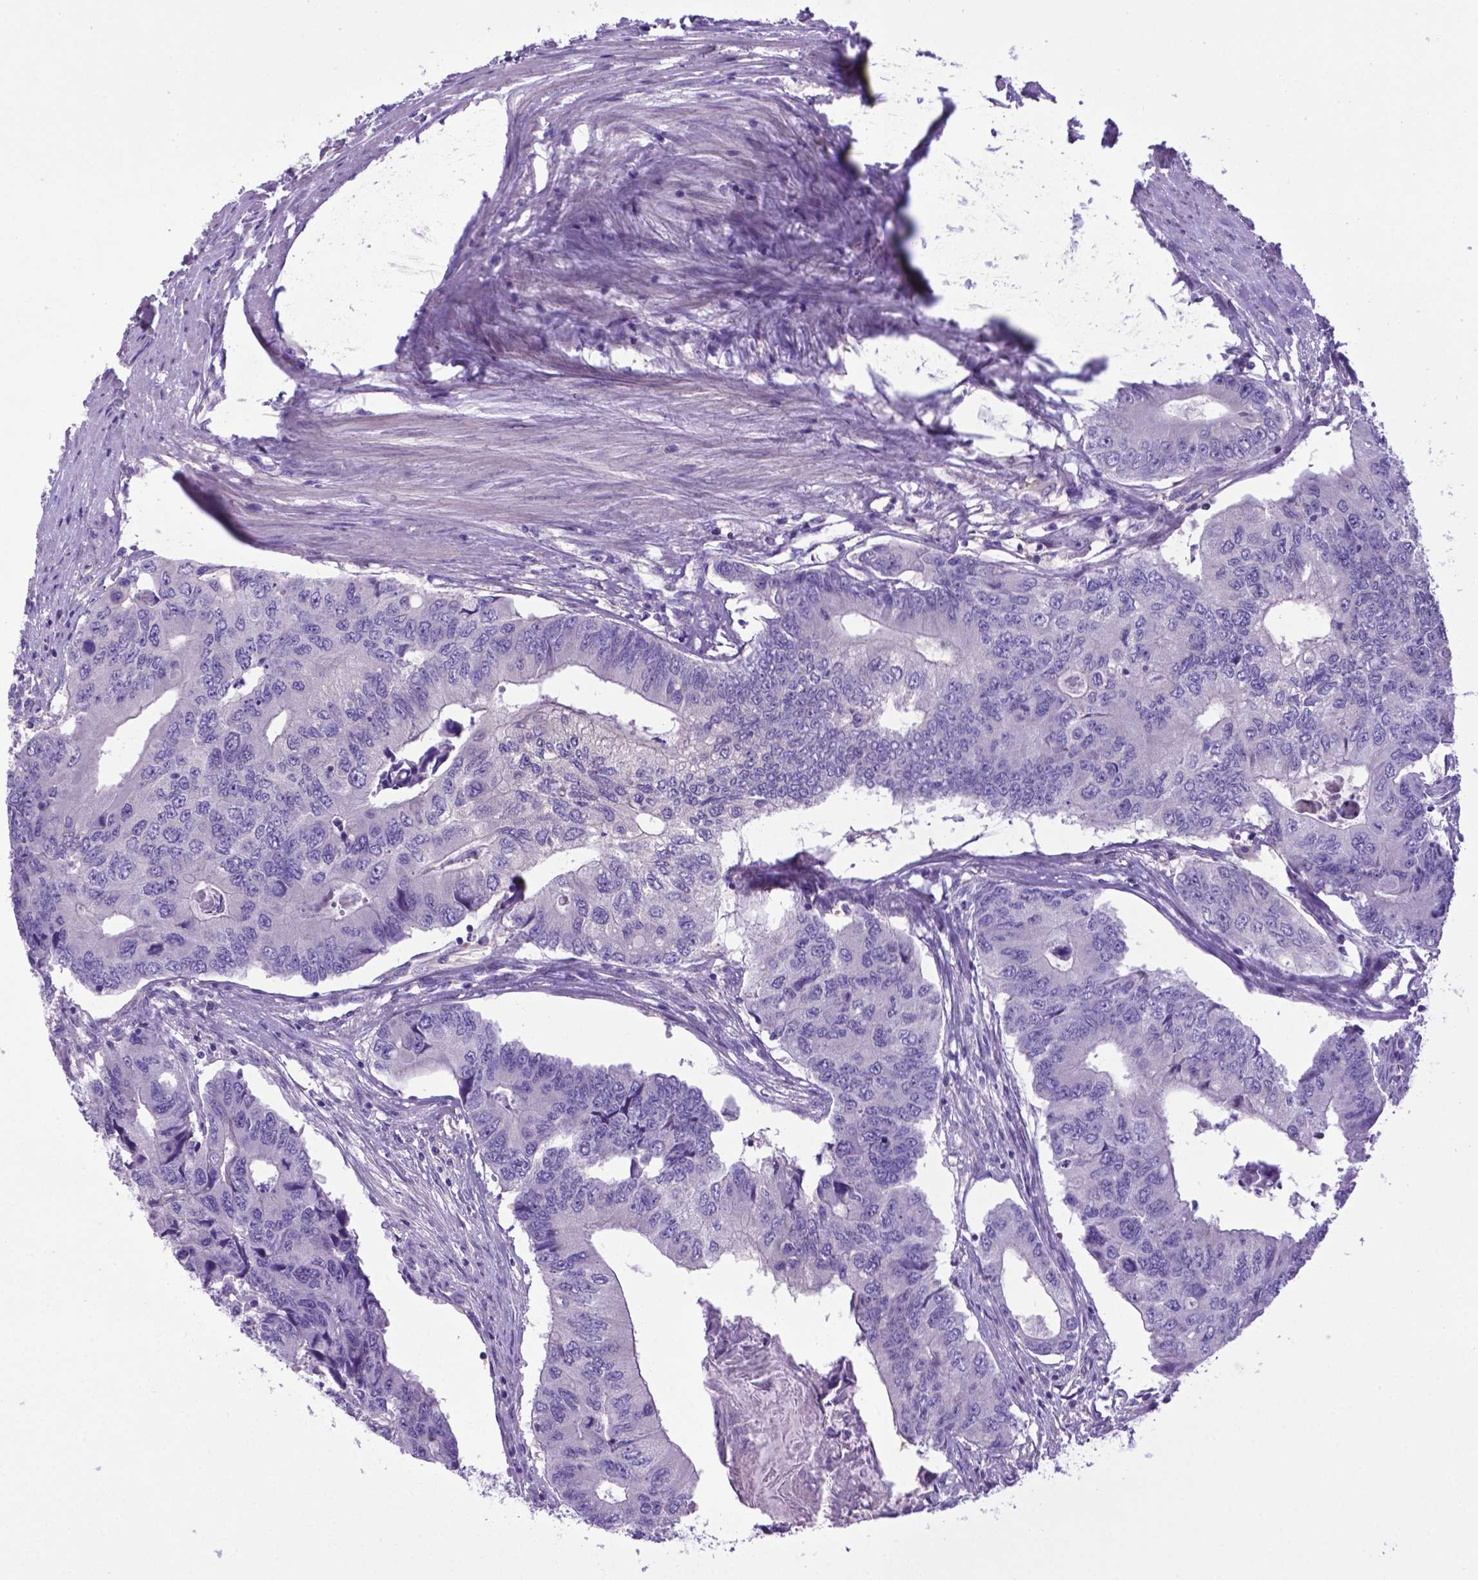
{"staining": {"intensity": "negative", "quantity": "none", "location": "none"}, "tissue": "colorectal cancer", "cell_type": "Tumor cells", "image_type": "cancer", "snomed": [{"axis": "morphology", "description": "Adenocarcinoma, NOS"}, {"axis": "topography", "description": "Colon"}], "caption": "Tumor cells show no significant protein expression in colorectal cancer (adenocarcinoma).", "gene": "ADRA2B", "patient": {"sex": "male", "age": 53}}